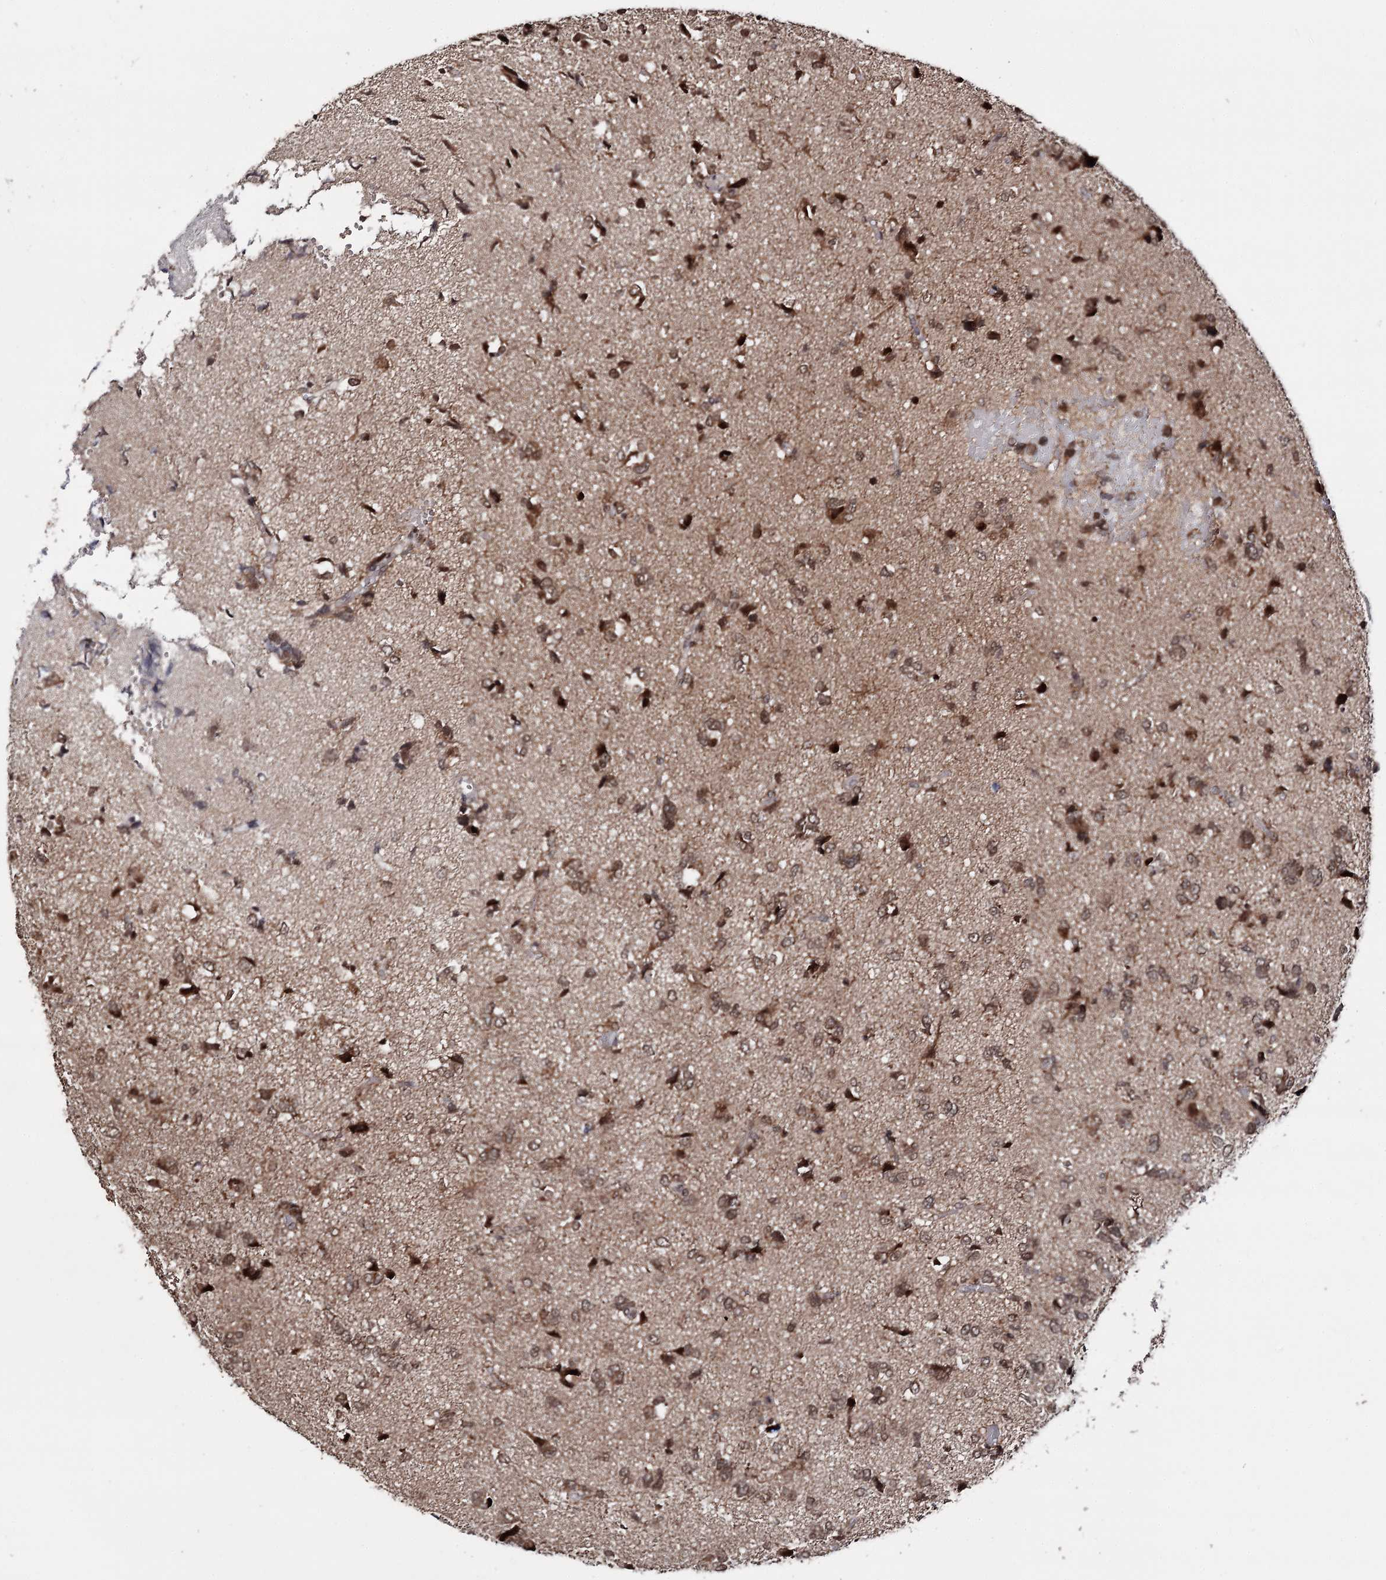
{"staining": {"intensity": "moderate", "quantity": ">75%", "location": "cytoplasmic/membranous,nuclear"}, "tissue": "glioma", "cell_type": "Tumor cells", "image_type": "cancer", "snomed": [{"axis": "morphology", "description": "Glioma, malignant, High grade"}, {"axis": "topography", "description": "Brain"}], "caption": "This is a photomicrograph of immunohistochemistry (IHC) staining of malignant glioma (high-grade), which shows moderate staining in the cytoplasmic/membranous and nuclear of tumor cells.", "gene": "FAM53B", "patient": {"sex": "female", "age": 59}}